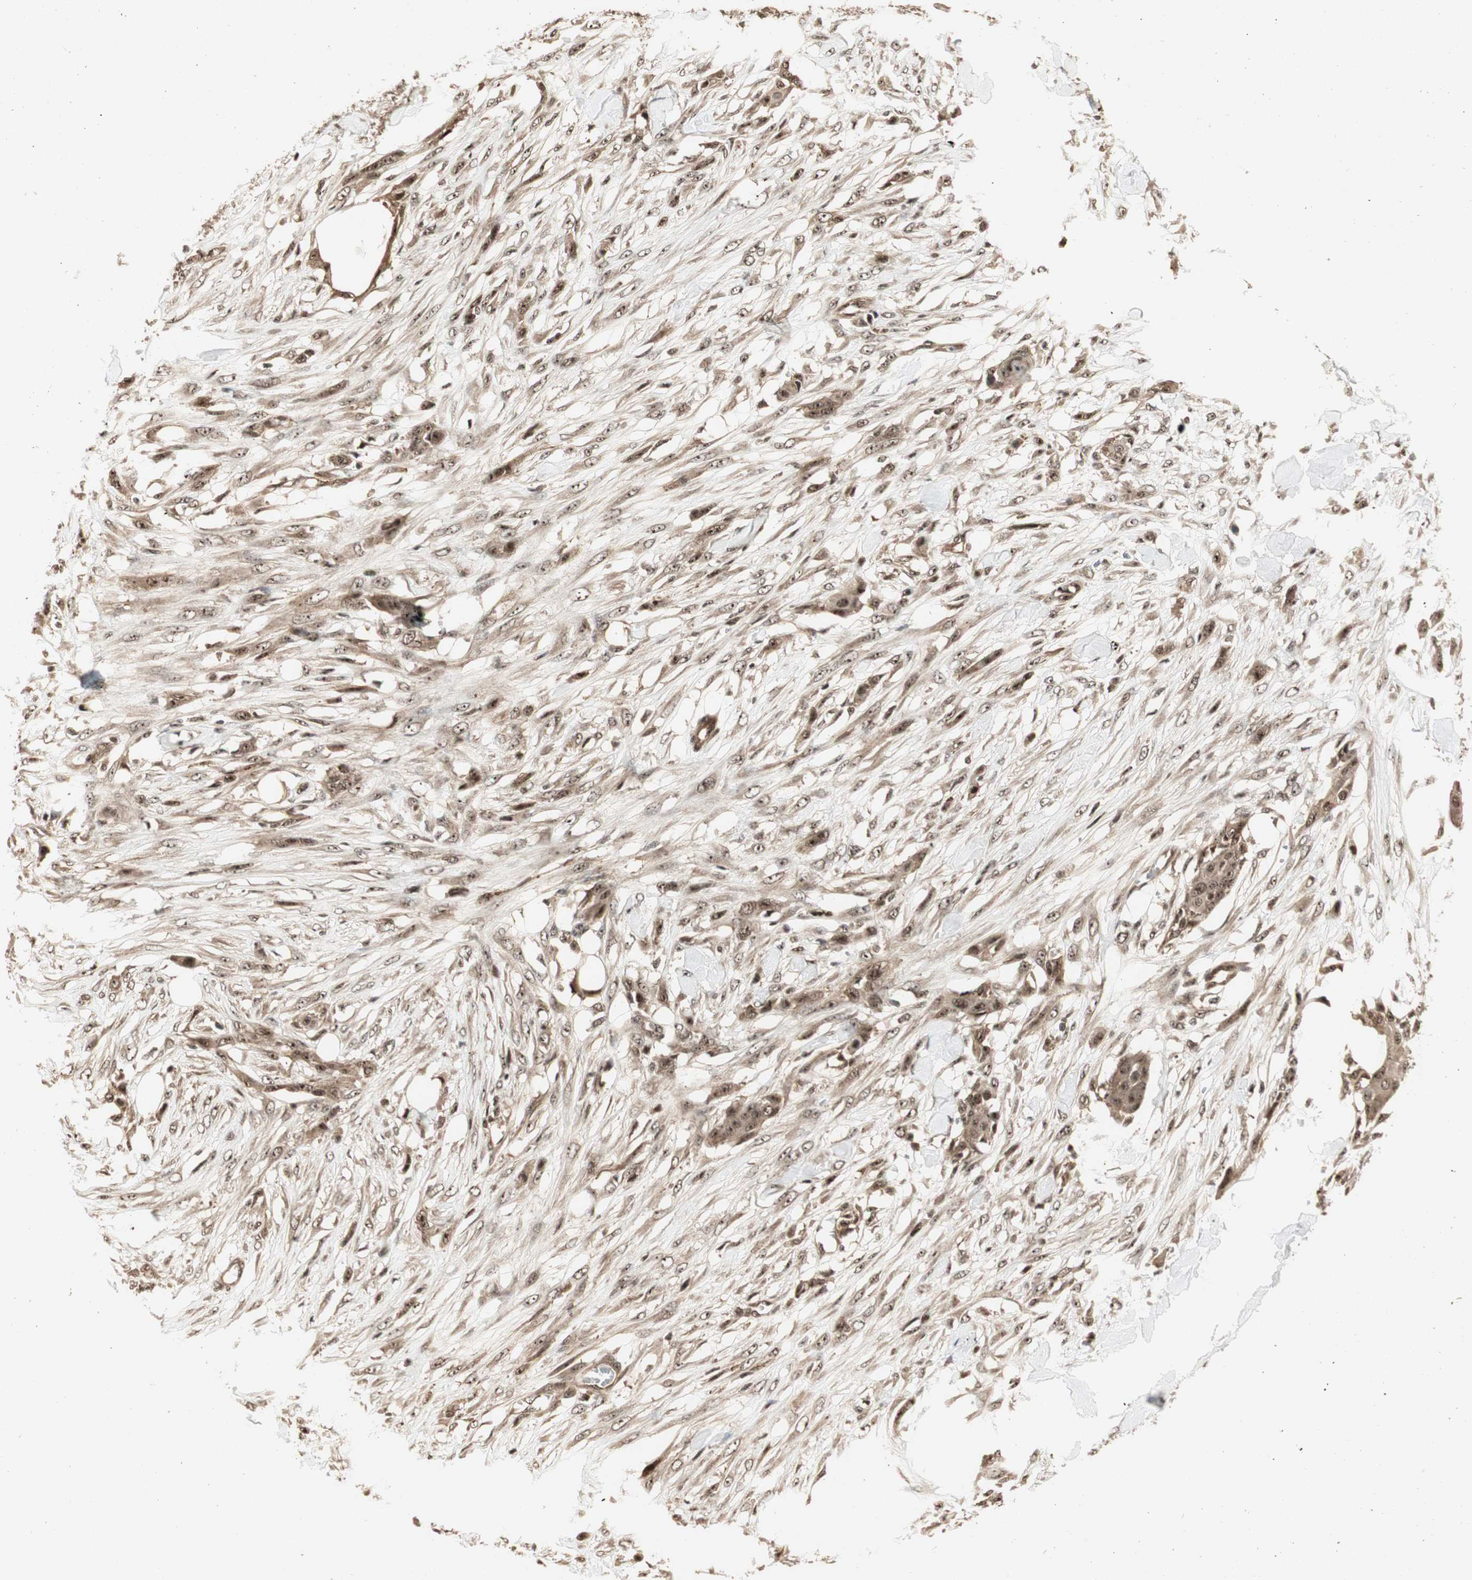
{"staining": {"intensity": "moderate", "quantity": ">75%", "location": "cytoplasmic/membranous,nuclear"}, "tissue": "skin cancer", "cell_type": "Tumor cells", "image_type": "cancer", "snomed": [{"axis": "morphology", "description": "Squamous cell carcinoma, NOS"}, {"axis": "topography", "description": "Skin"}], "caption": "This histopathology image reveals IHC staining of skin cancer, with medium moderate cytoplasmic/membranous and nuclear positivity in approximately >75% of tumor cells.", "gene": "CSNK2B", "patient": {"sex": "female", "age": 59}}